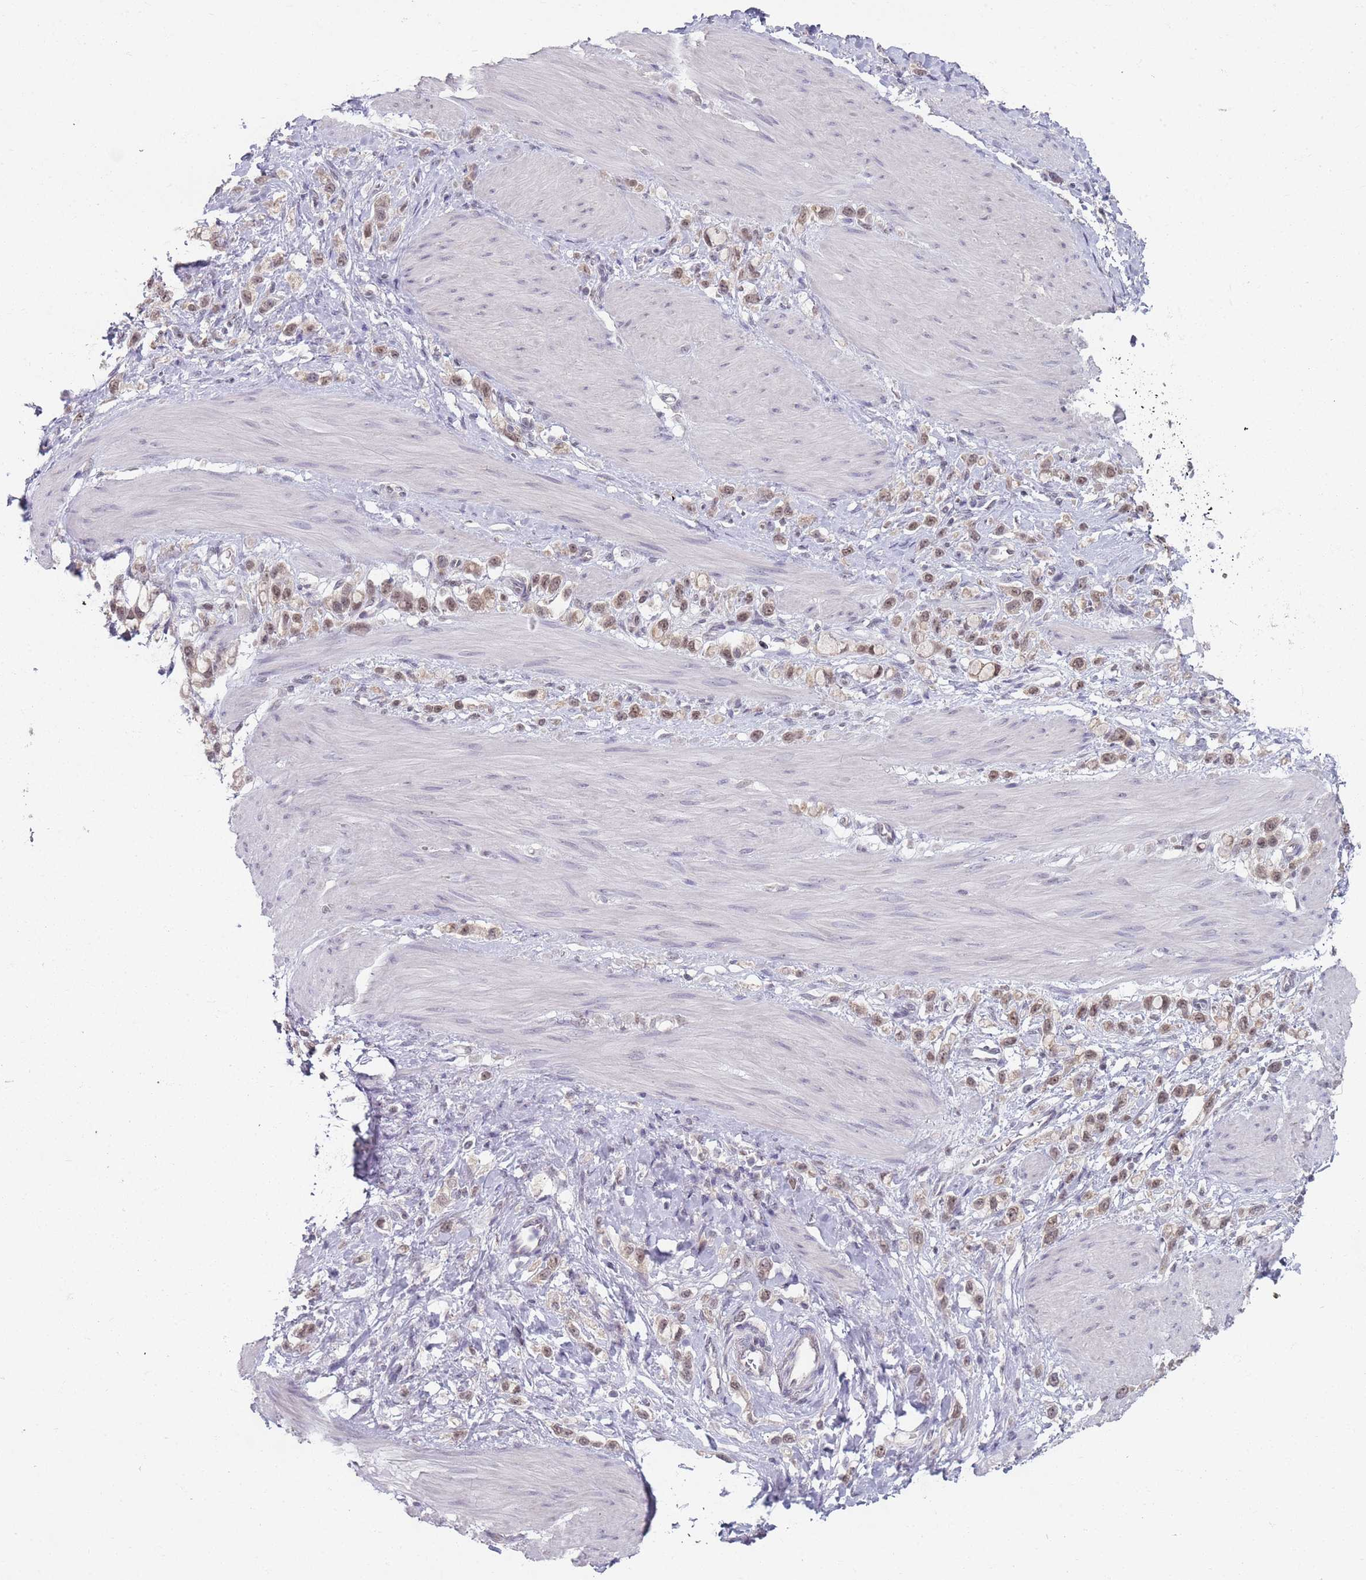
{"staining": {"intensity": "moderate", "quantity": ">75%", "location": "nuclear"}, "tissue": "stomach cancer", "cell_type": "Tumor cells", "image_type": "cancer", "snomed": [{"axis": "morphology", "description": "Adenocarcinoma, NOS"}, {"axis": "topography", "description": "Stomach"}], "caption": "An immunohistochemistry photomicrograph of tumor tissue is shown. Protein staining in brown labels moderate nuclear positivity in adenocarcinoma (stomach) within tumor cells.", "gene": "SMARCAL1", "patient": {"sex": "female", "age": 65}}